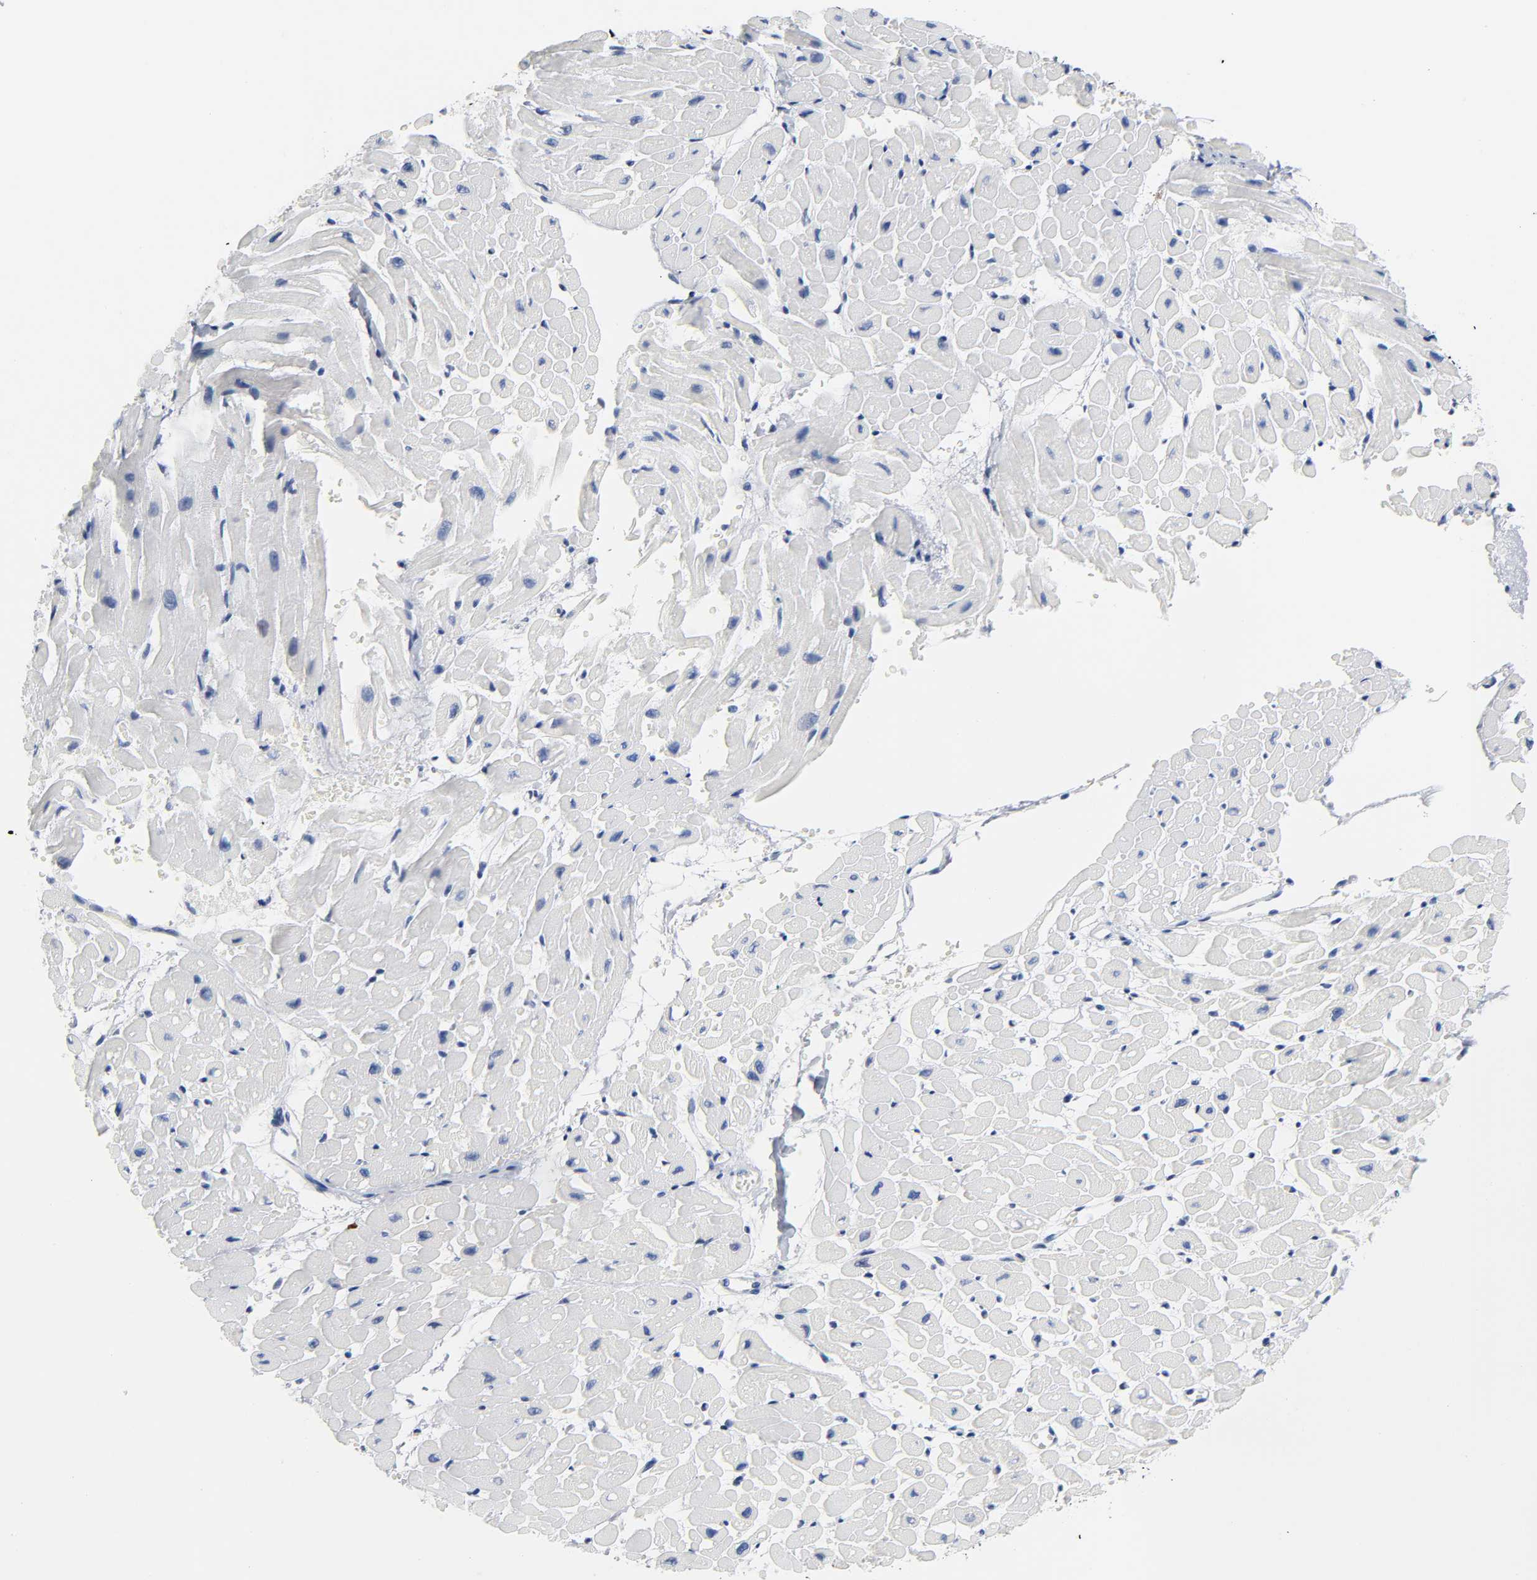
{"staining": {"intensity": "negative", "quantity": "none", "location": "none"}, "tissue": "heart muscle", "cell_type": "Cardiomyocytes", "image_type": "normal", "snomed": [{"axis": "morphology", "description": "Normal tissue, NOS"}, {"axis": "topography", "description": "Heart"}], "caption": "Immunohistochemistry photomicrograph of unremarkable heart muscle: human heart muscle stained with DAB demonstrates no significant protein staining in cardiomyocytes.", "gene": "NAB2", "patient": {"sex": "male", "age": 45}}